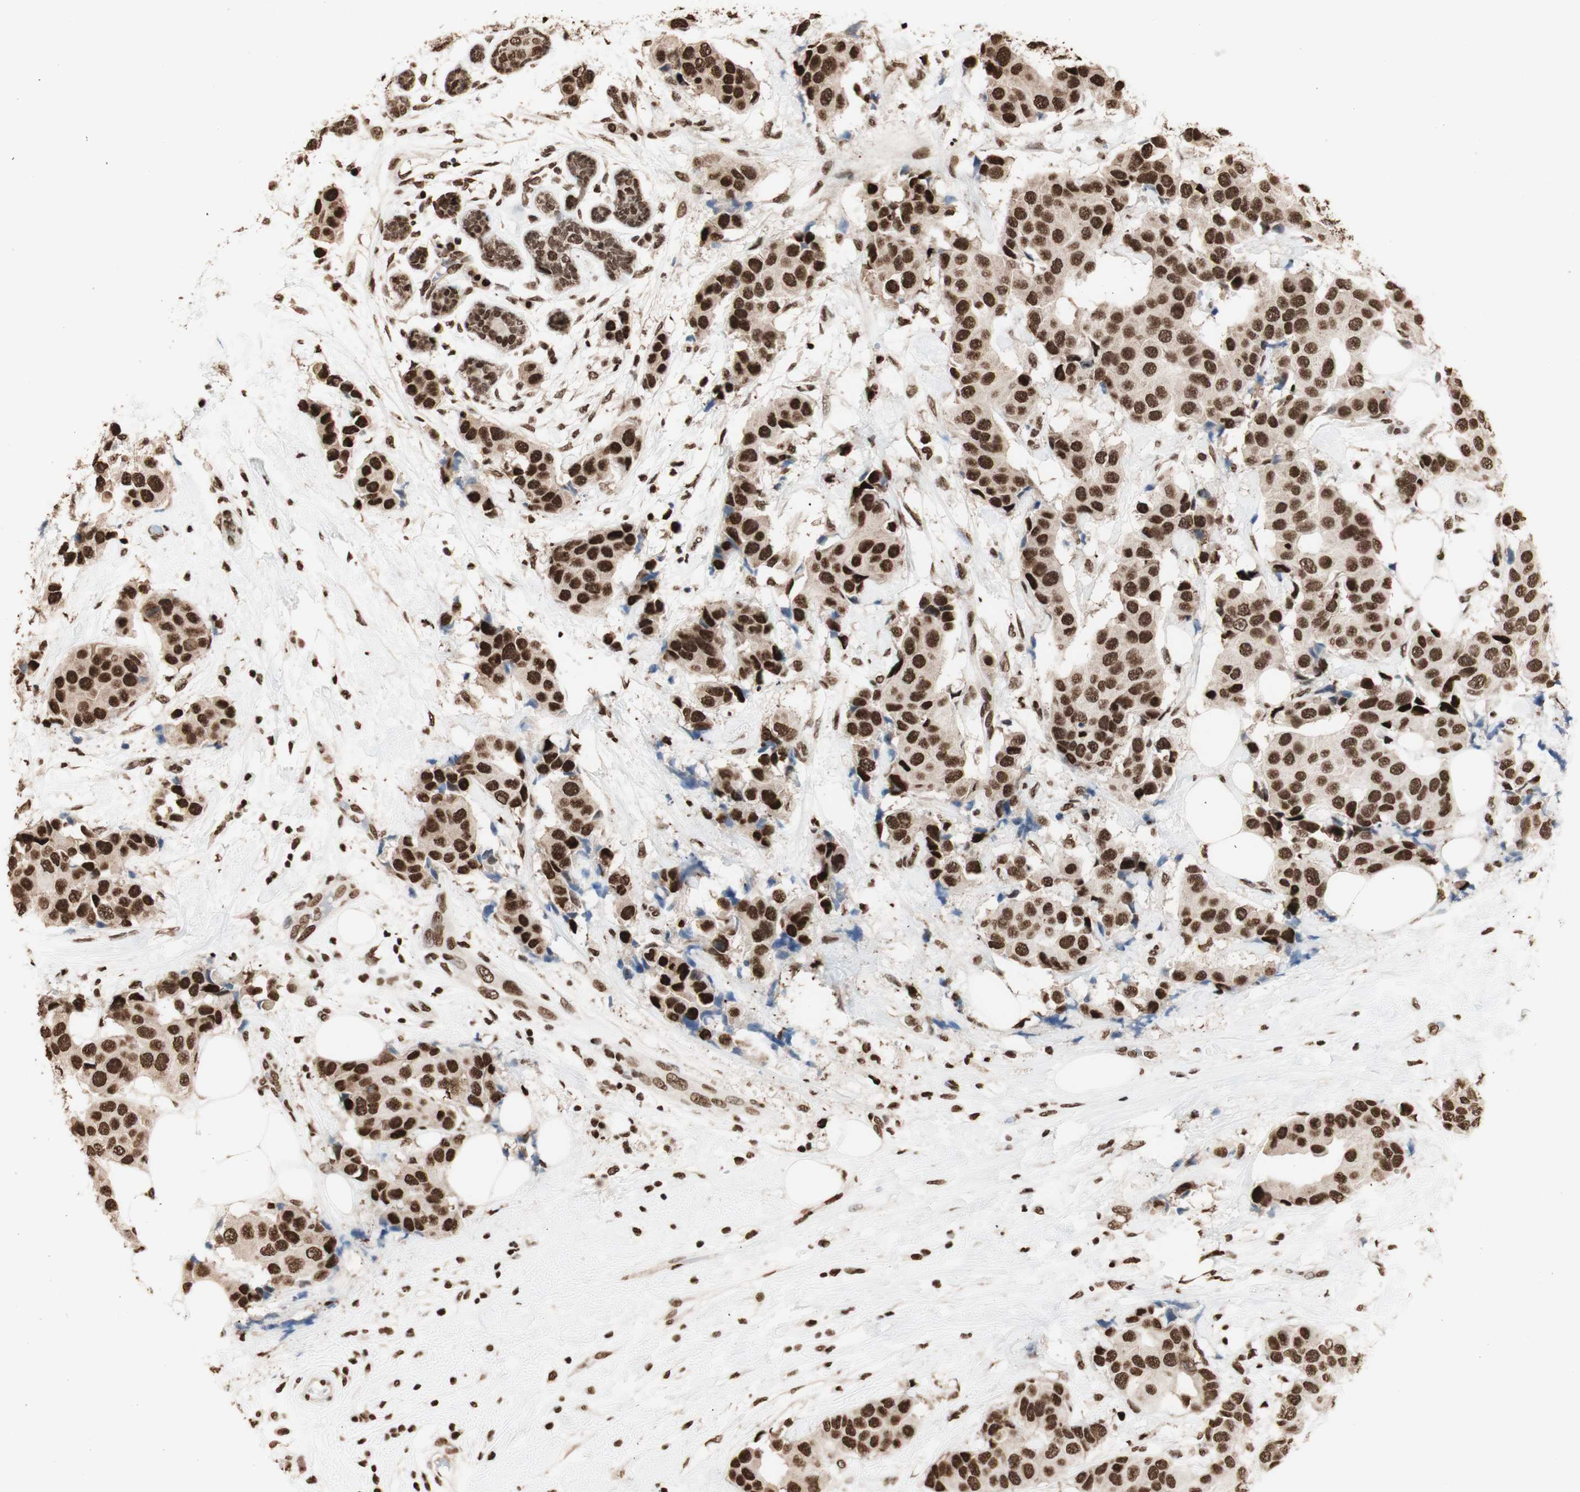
{"staining": {"intensity": "strong", "quantity": ">75%", "location": "cytoplasmic/membranous,nuclear"}, "tissue": "breast cancer", "cell_type": "Tumor cells", "image_type": "cancer", "snomed": [{"axis": "morphology", "description": "Normal tissue, NOS"}, {"axis": "morphology", "description": "Duct carcinoma"}, {"axis": "topography", "description": "Breast"}], "caption": "A micrograph showing strong cytoplasmic/membranous and nuclear staining in approximately >75% of tumor cells in breast cancer (intraductal carcinoma), as visualized by brown immunohistochemical staining.", "gene": "HNRNPA2B1", "patient": {"sex": "female", "age": 39}}